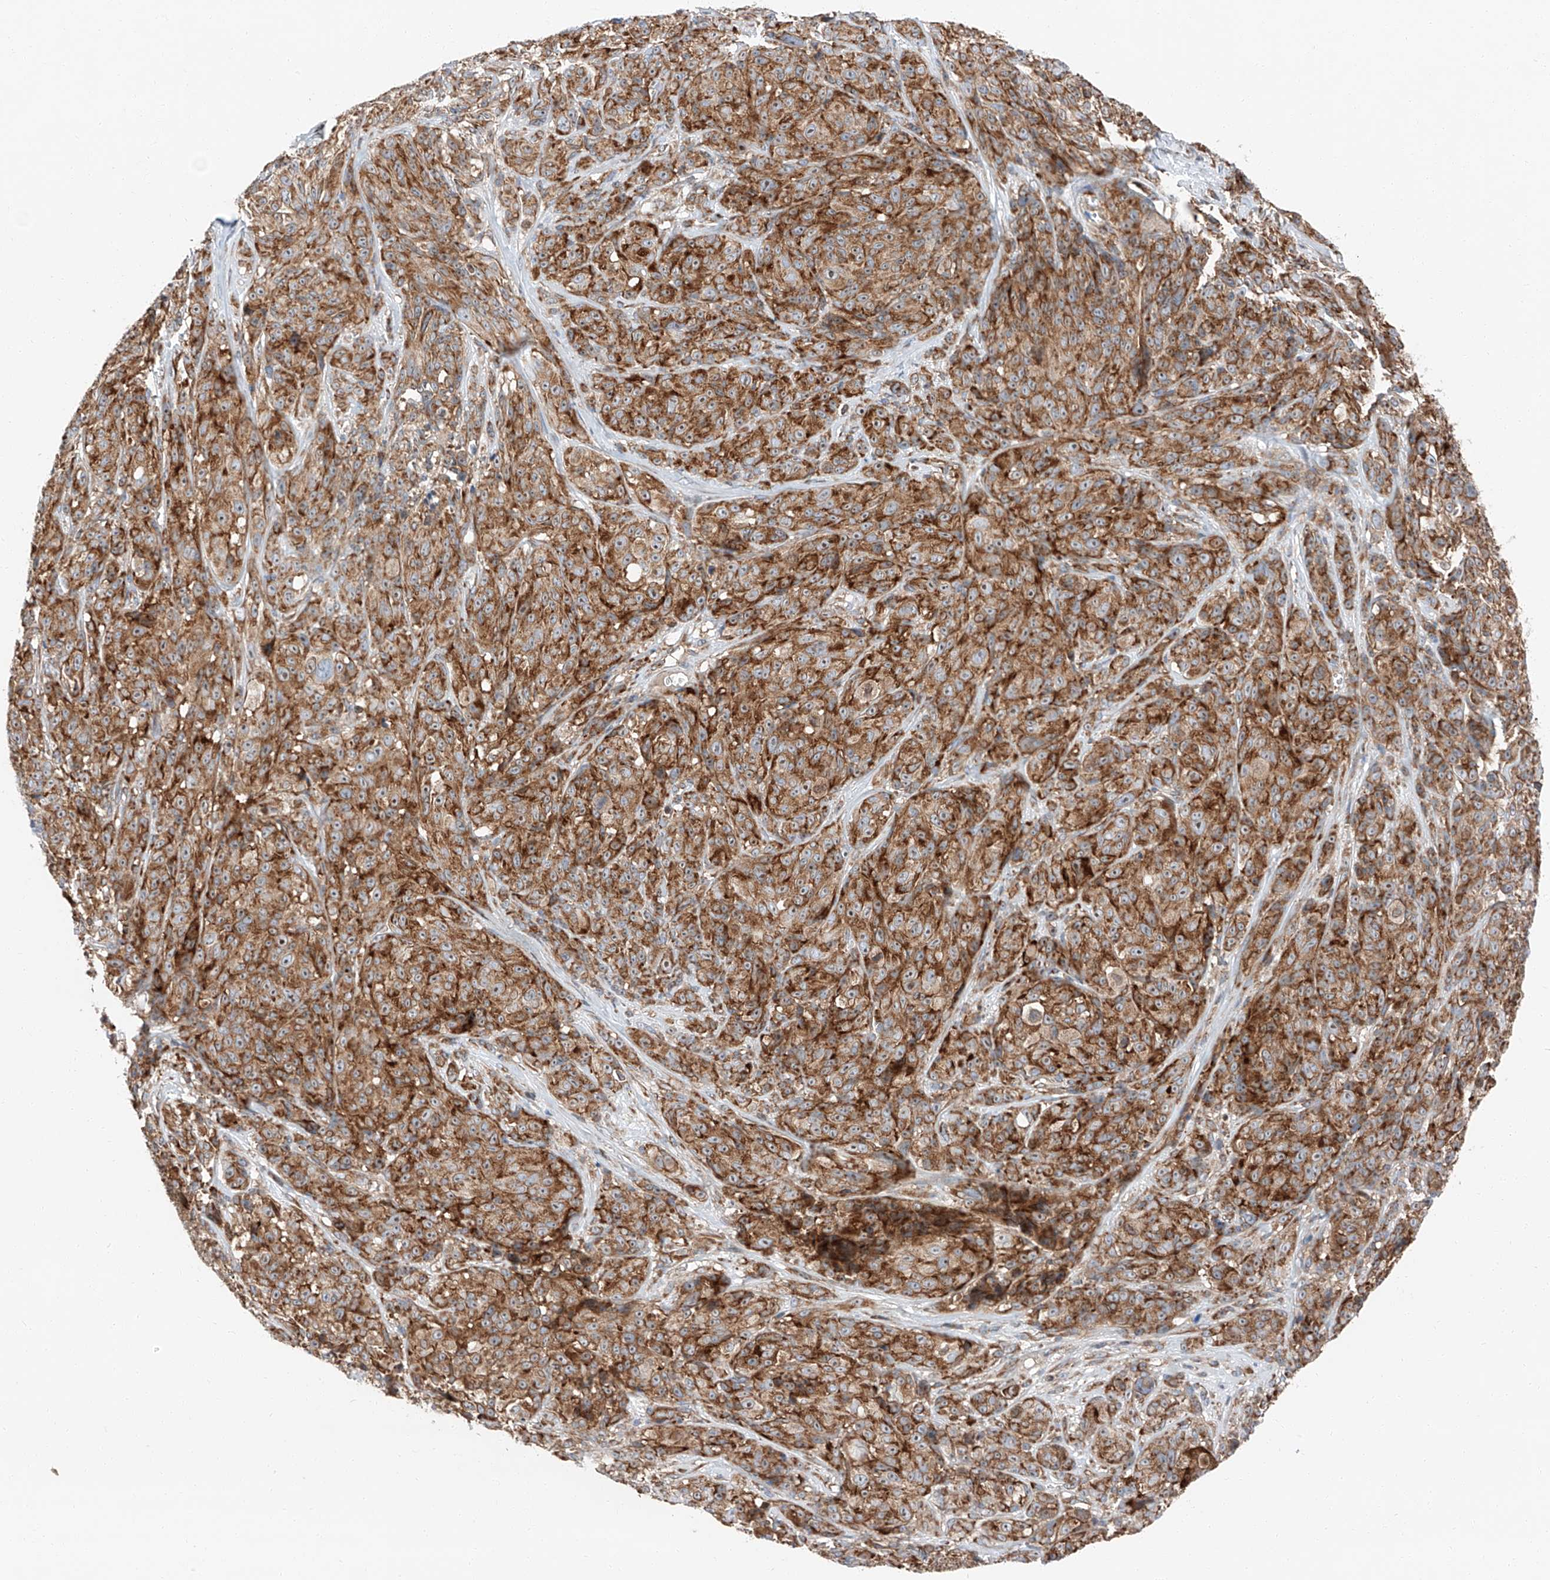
{"staining": {"intensity": "strong", "quantity": ">75%", "location": "cytoplasmic/membranous"}, "tissue": "melanoma", "cell_type": "Tumor cells", "image_type": "cancer", "snomed": [{"axis": "morphology", "description": "Malignant melanoma, NOS"}, {"axis": "topography", "description": "Skin"}], "caption": "An image of human malignant melanoma stained for a protein shows strong cytoplasmic/membranous brown staining in tumor cells. (Stains: DAB in brown, nuclei in blue, Microscopy: brightfield microscopy at high magnification).", "gene": "ZC3H15", "patient": {"sex": "male", "age": 73}}